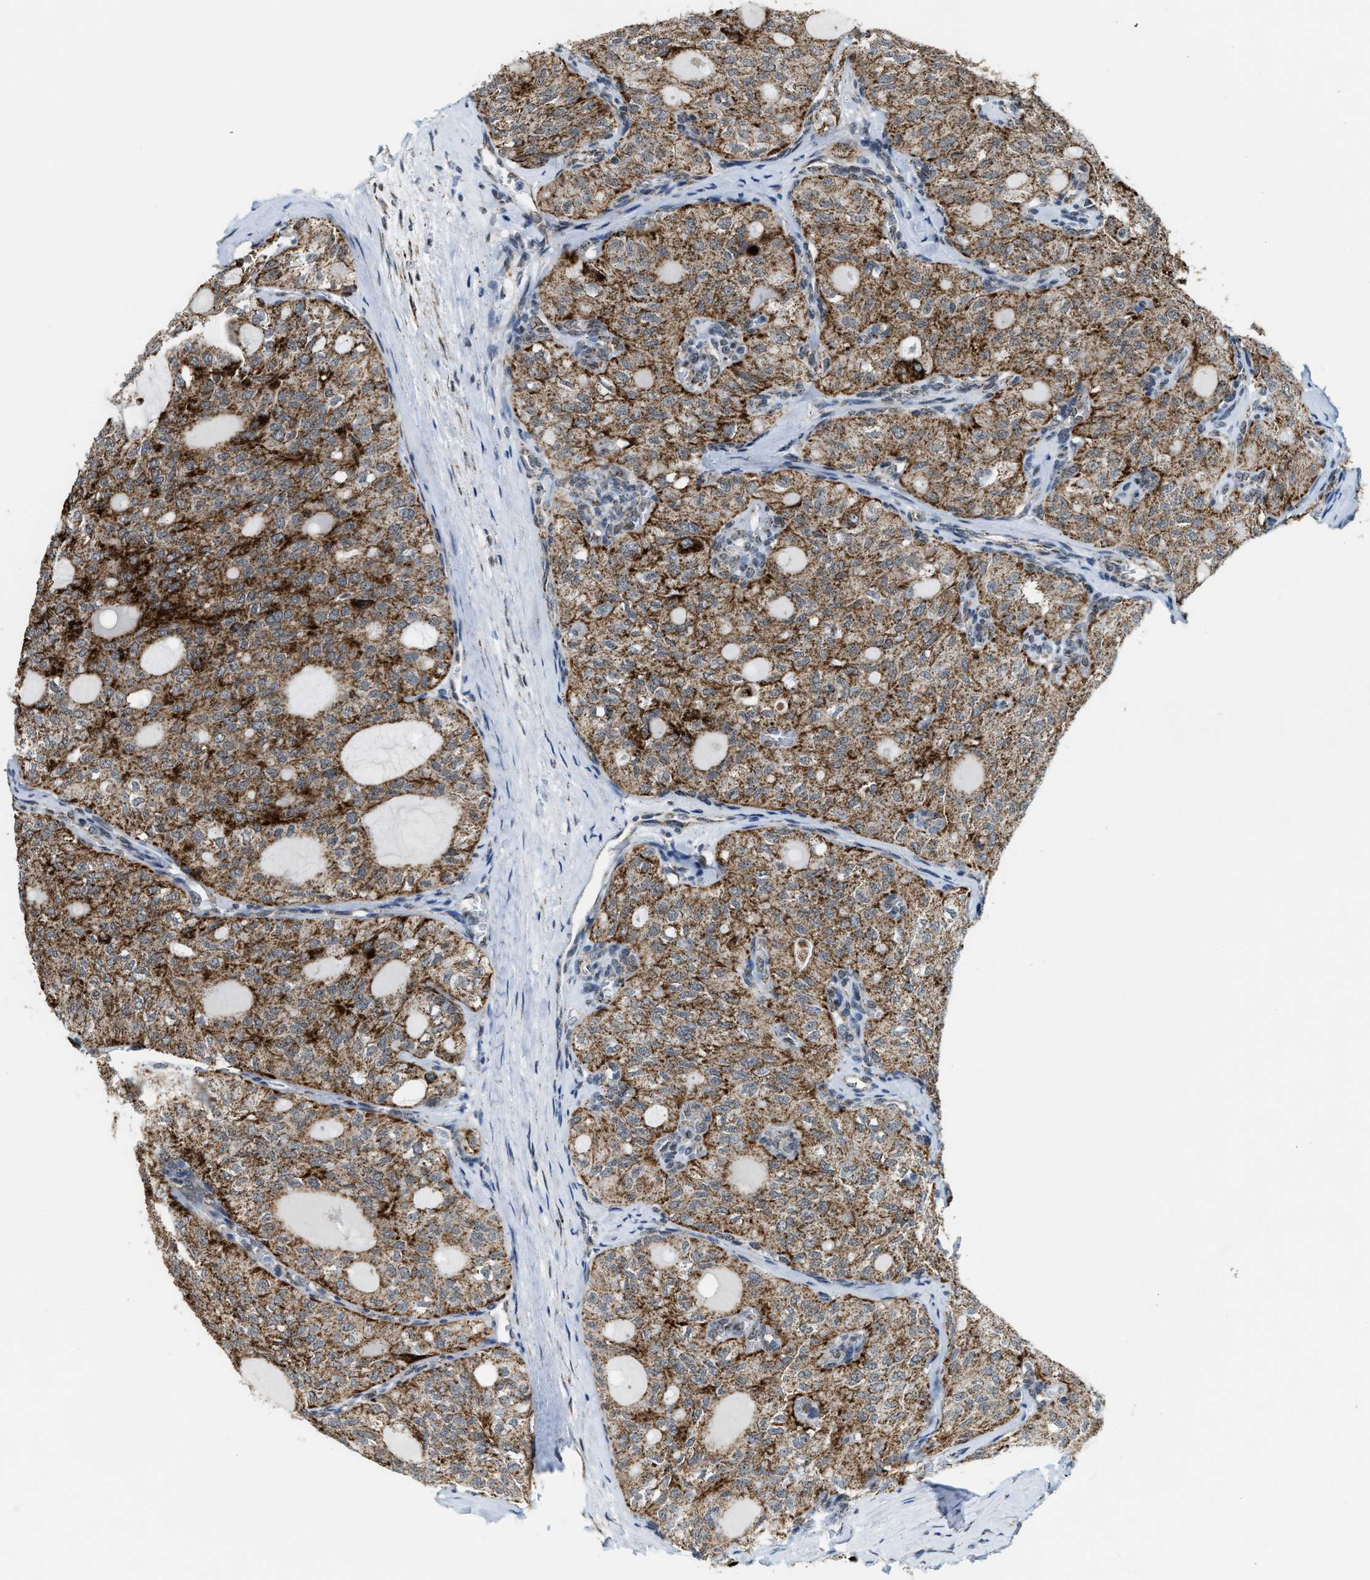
{"staining": {"intensity": "moderate", "quantity": ">75%", "location": "cytoplasmic/membranous"}, "tissue": "thyroid cancer", "cell_type": "Tumor cells", "image_type": "cancer", "snomed": [{"axis": "morphology", "description": "Follicular adenoma carcinoma, NOS"}, {"axis": "topography", "description": "Thyroid gland"}], "caption": "Tumor cells exhibit medium levels of moderate cytoplasmic/membranous expression in about >75% of cells in human thyroid cancer (follicular adenoma carcinoma). The protein of interest is stained brown, and the nuclei are stained in blue (DAB IHC with brightfield microscopy, high magnification).", "gene": "HIBADH", "patient": {"sex": "male", "age": 75}}